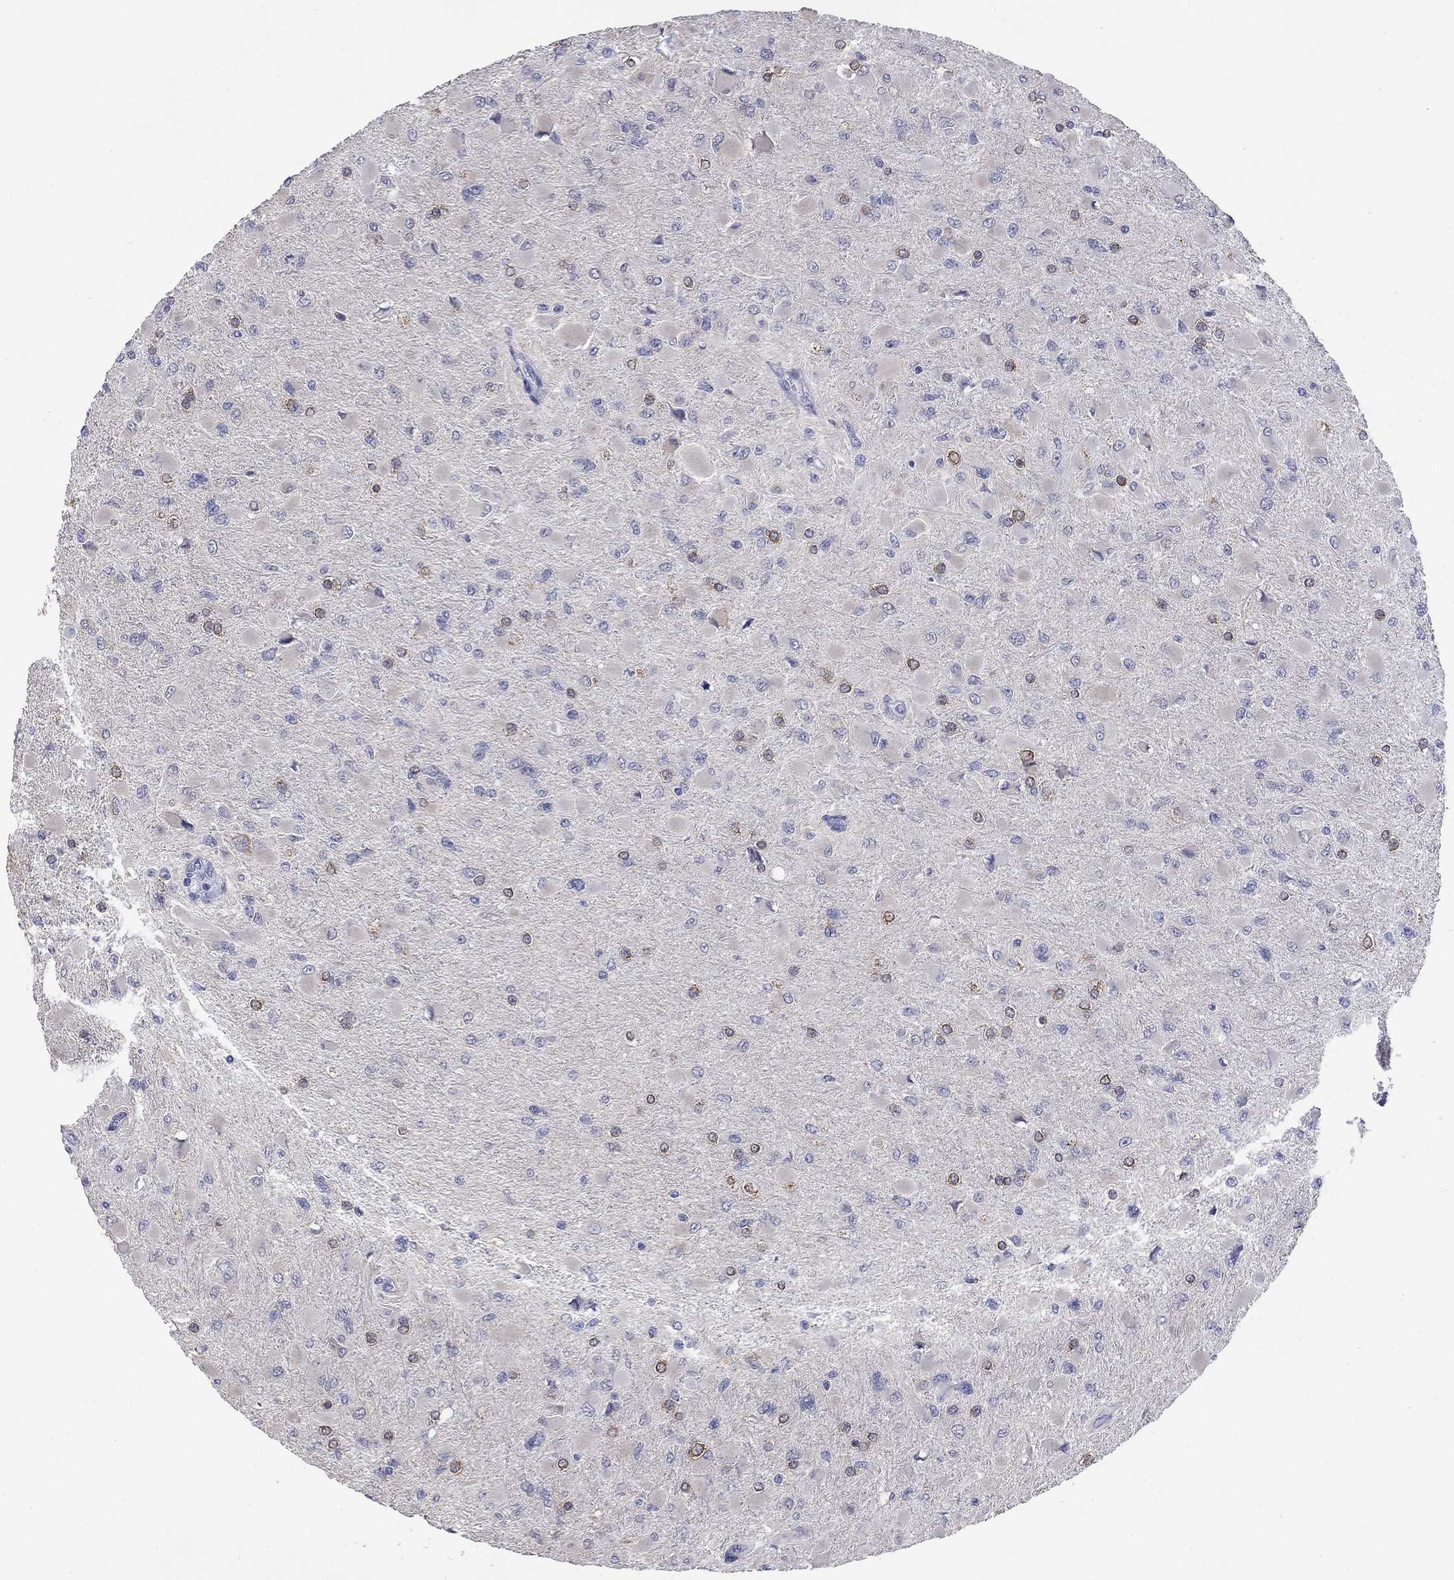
{"staining": {"intensity": "moderate", "quantity": "<25%", "location": "cytoplasmic/membranous"}, "tissue": "glioma", "cell_type": "Tumor cells", "image_type": "cancer", "snomed": [{"axis": "morphology", "description": "Glioma, malignant, High grade"}, {"axis": "topography", "description": "Cerebral cortex"}], "caption": "The immunohistochemical stain highlights moderate cytoplasmic/membranous staining in tumor cells of glioma tissue.", "gene": "ECEL1", "patient": {"sex": "female", "age": 36}}